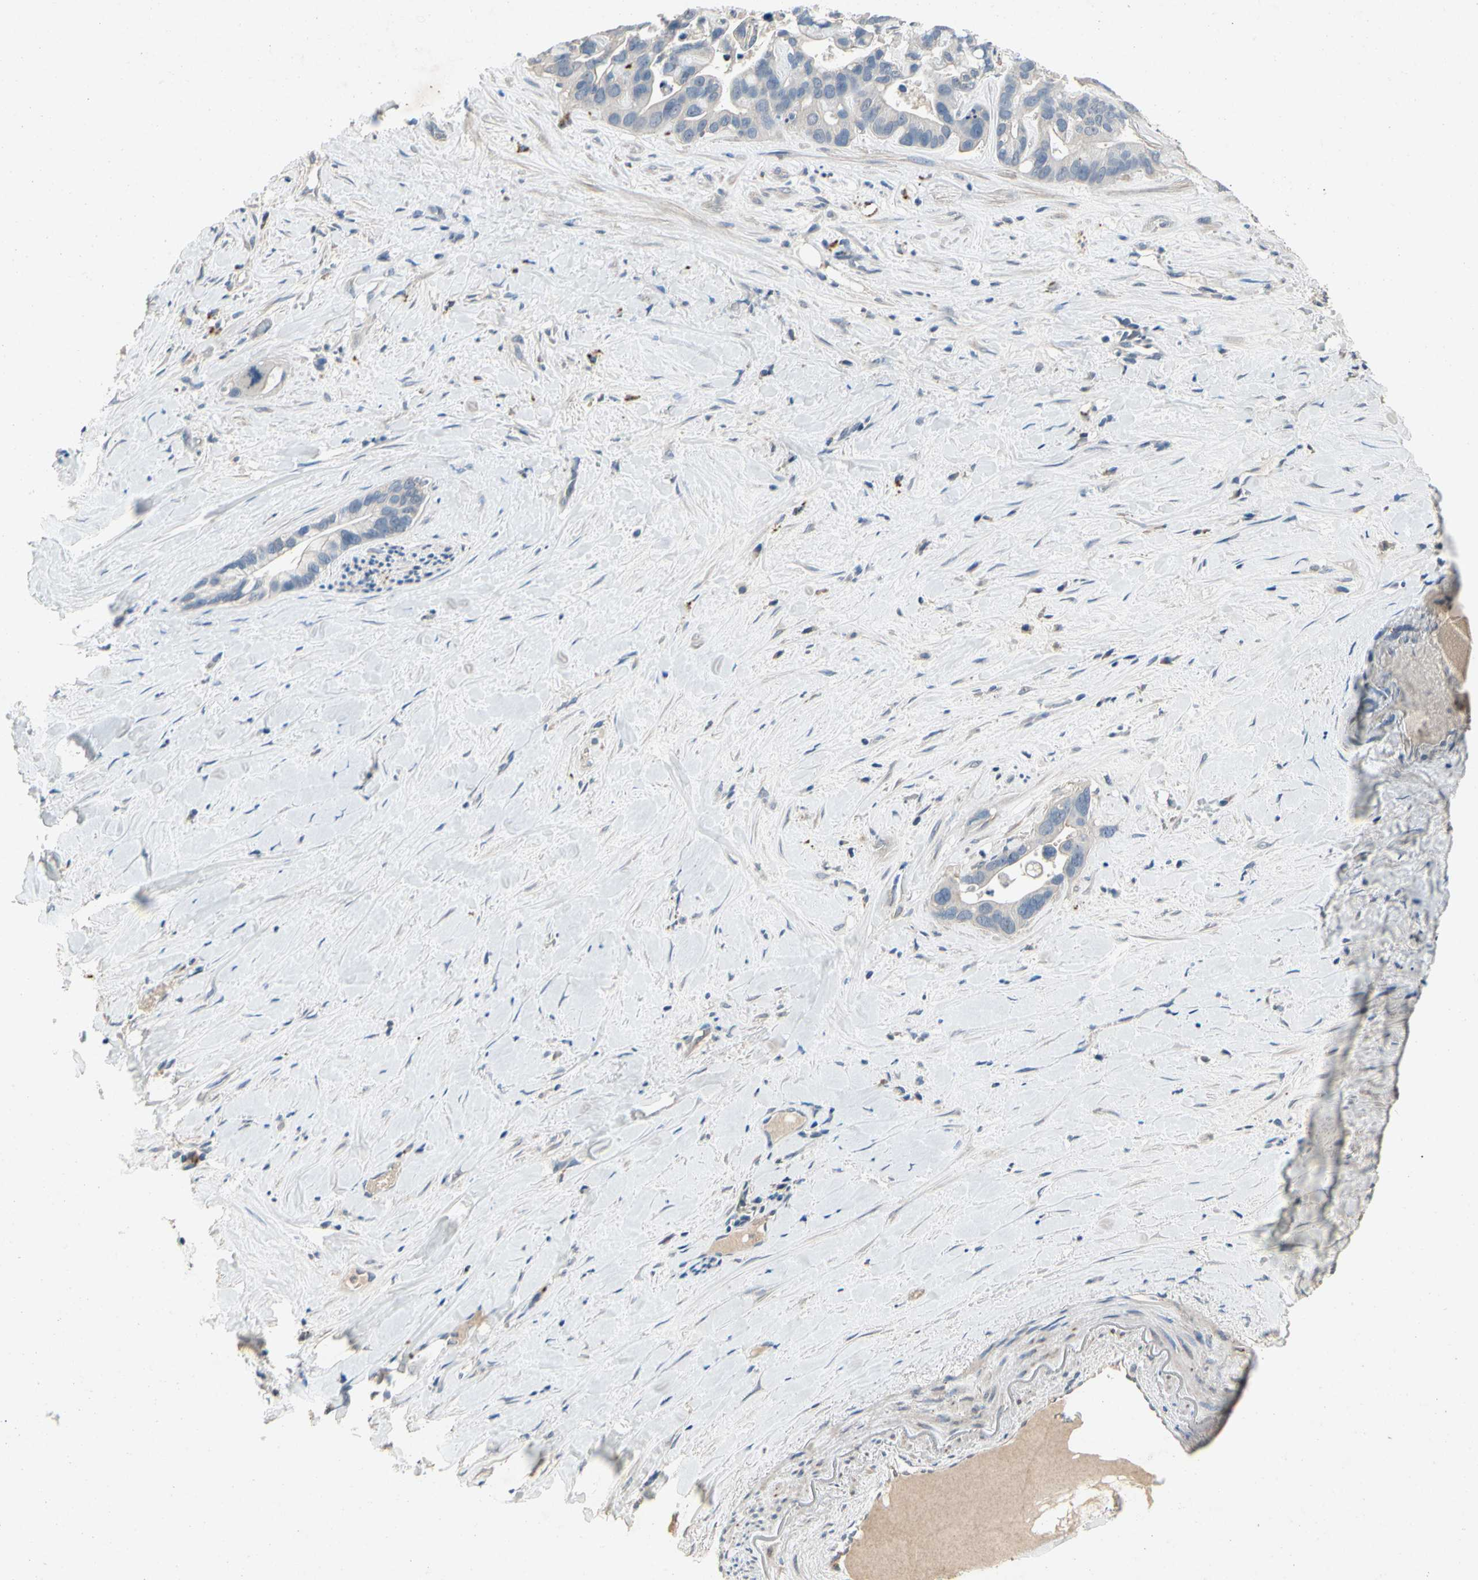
{"staining": {"intensity": "negative", "quantity": "none", "location": "none"}, "tissue": "liver cancer", "cell_type": "Tumor cells", "image_type": "cancer", "snomed": [{"axis": "morphology", "description": "Cholangiocarcinoma"}, {"axis": "topography", "description": "Liver"}], "caption": "High magnification brightfield microscopy of liver cancer (cholangiocarcinoma) stained with DAB (brown) and counterstained with hematoxylin (blue): tumor cells show no significant positivity. Brightfield microscopy of immunohistochemistry stained with DAB (brown) and hematoxylin (blue), captured at high magnification.", "gene": "ALPL", "patient": {"sex": "female", "age": 65}}